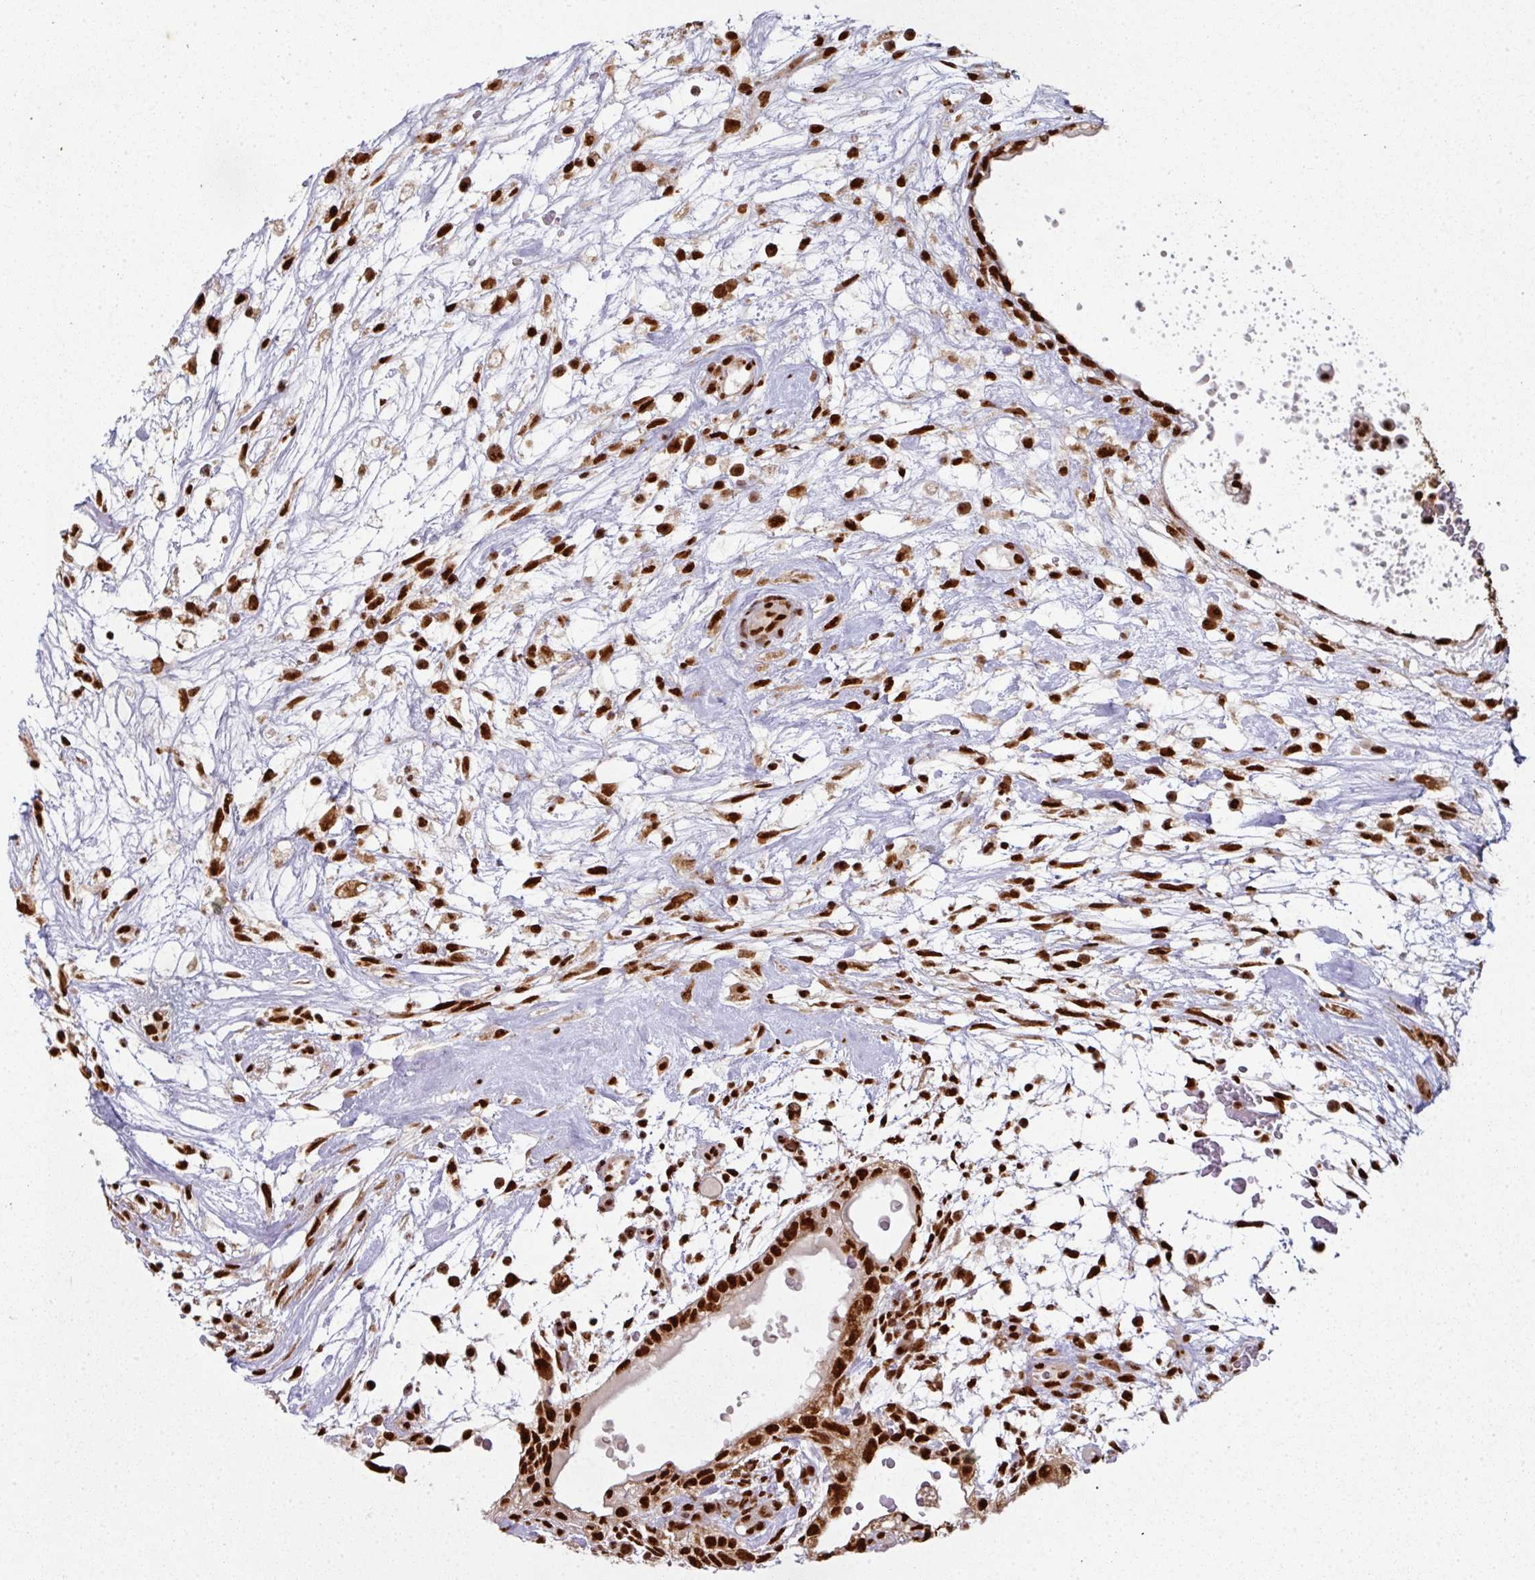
{"staining": {"intensity": "strong", "quantity": ">75%", "location": "nuclear"}, "tissue": "testis cancer", "cell_type": "Tumor cells", "image_type": "cancer", "snomed": [{"axis": "morphology", "description": "Carcinoma, Embryonal, NOS"}, {"axis": "topography", "description": "Testis"}], "caption": "Testis embryonal carcinoma stained for a protein shows strong nuclear positivity in tumor cells.", "gene": "SIK3", "patient": {"sex": "male", "age": 32}}